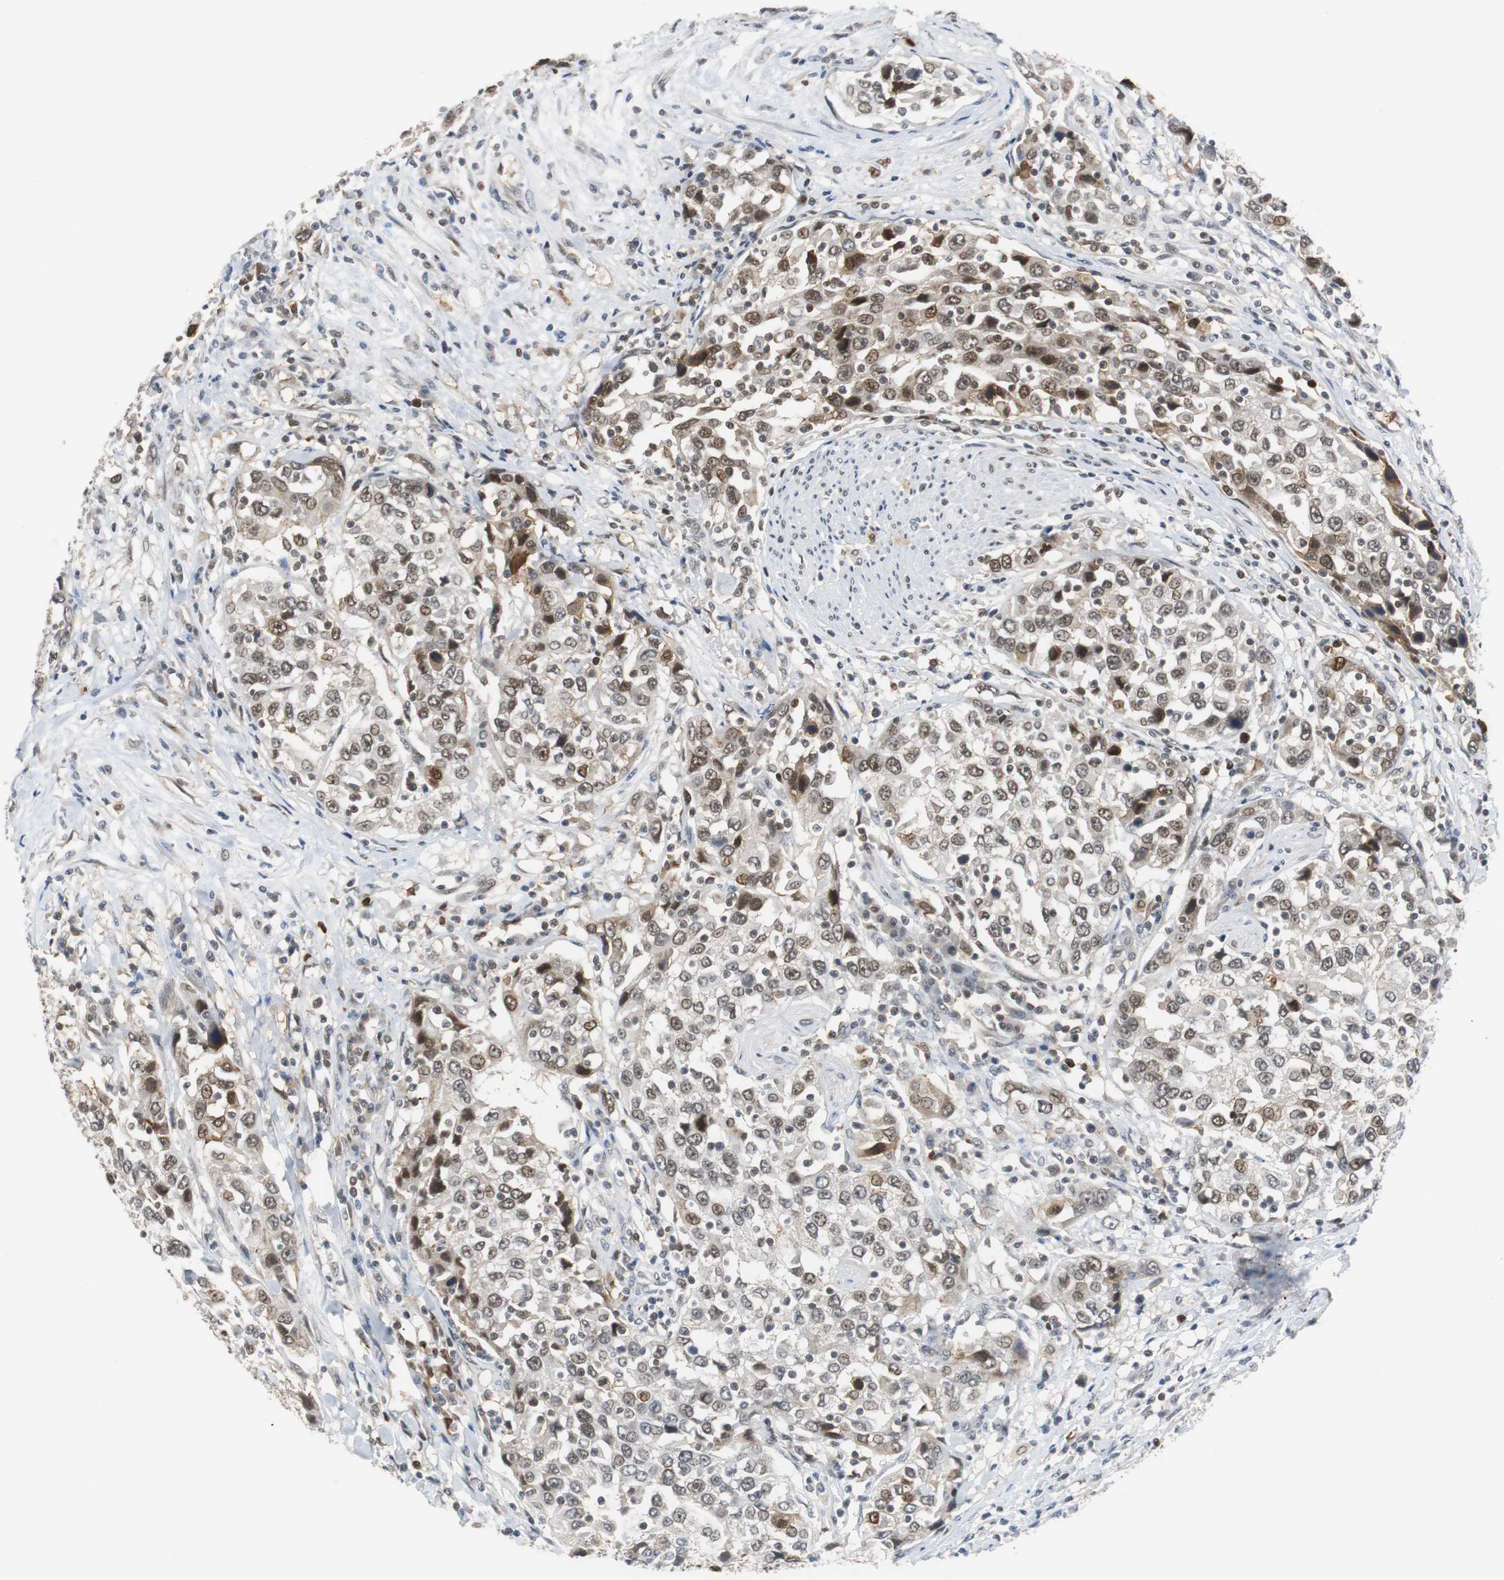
{"staining": {"intensity": "moderate", "quantity": "25%-75%", "location": "nuclear"}, "tissue": "urothelial cancer", "cell_type": "Tumor cells", "image_type": "cancer", "snomed": [{"axis": "morphology", "description": "Urothelial carcinoma, High grade"}, {"axis": "topography", "description": "Urinary bladder"}], "caption": "This photomicrograph exhibits urothelial cancer stained with IHC to label a protein in brown. The nuclear of tumor cells show moderate positivity for the protein. Nuclei are counter-stained blue.", "gene": "SIRT1", "patient": {"sex": "female", "age": 80}}